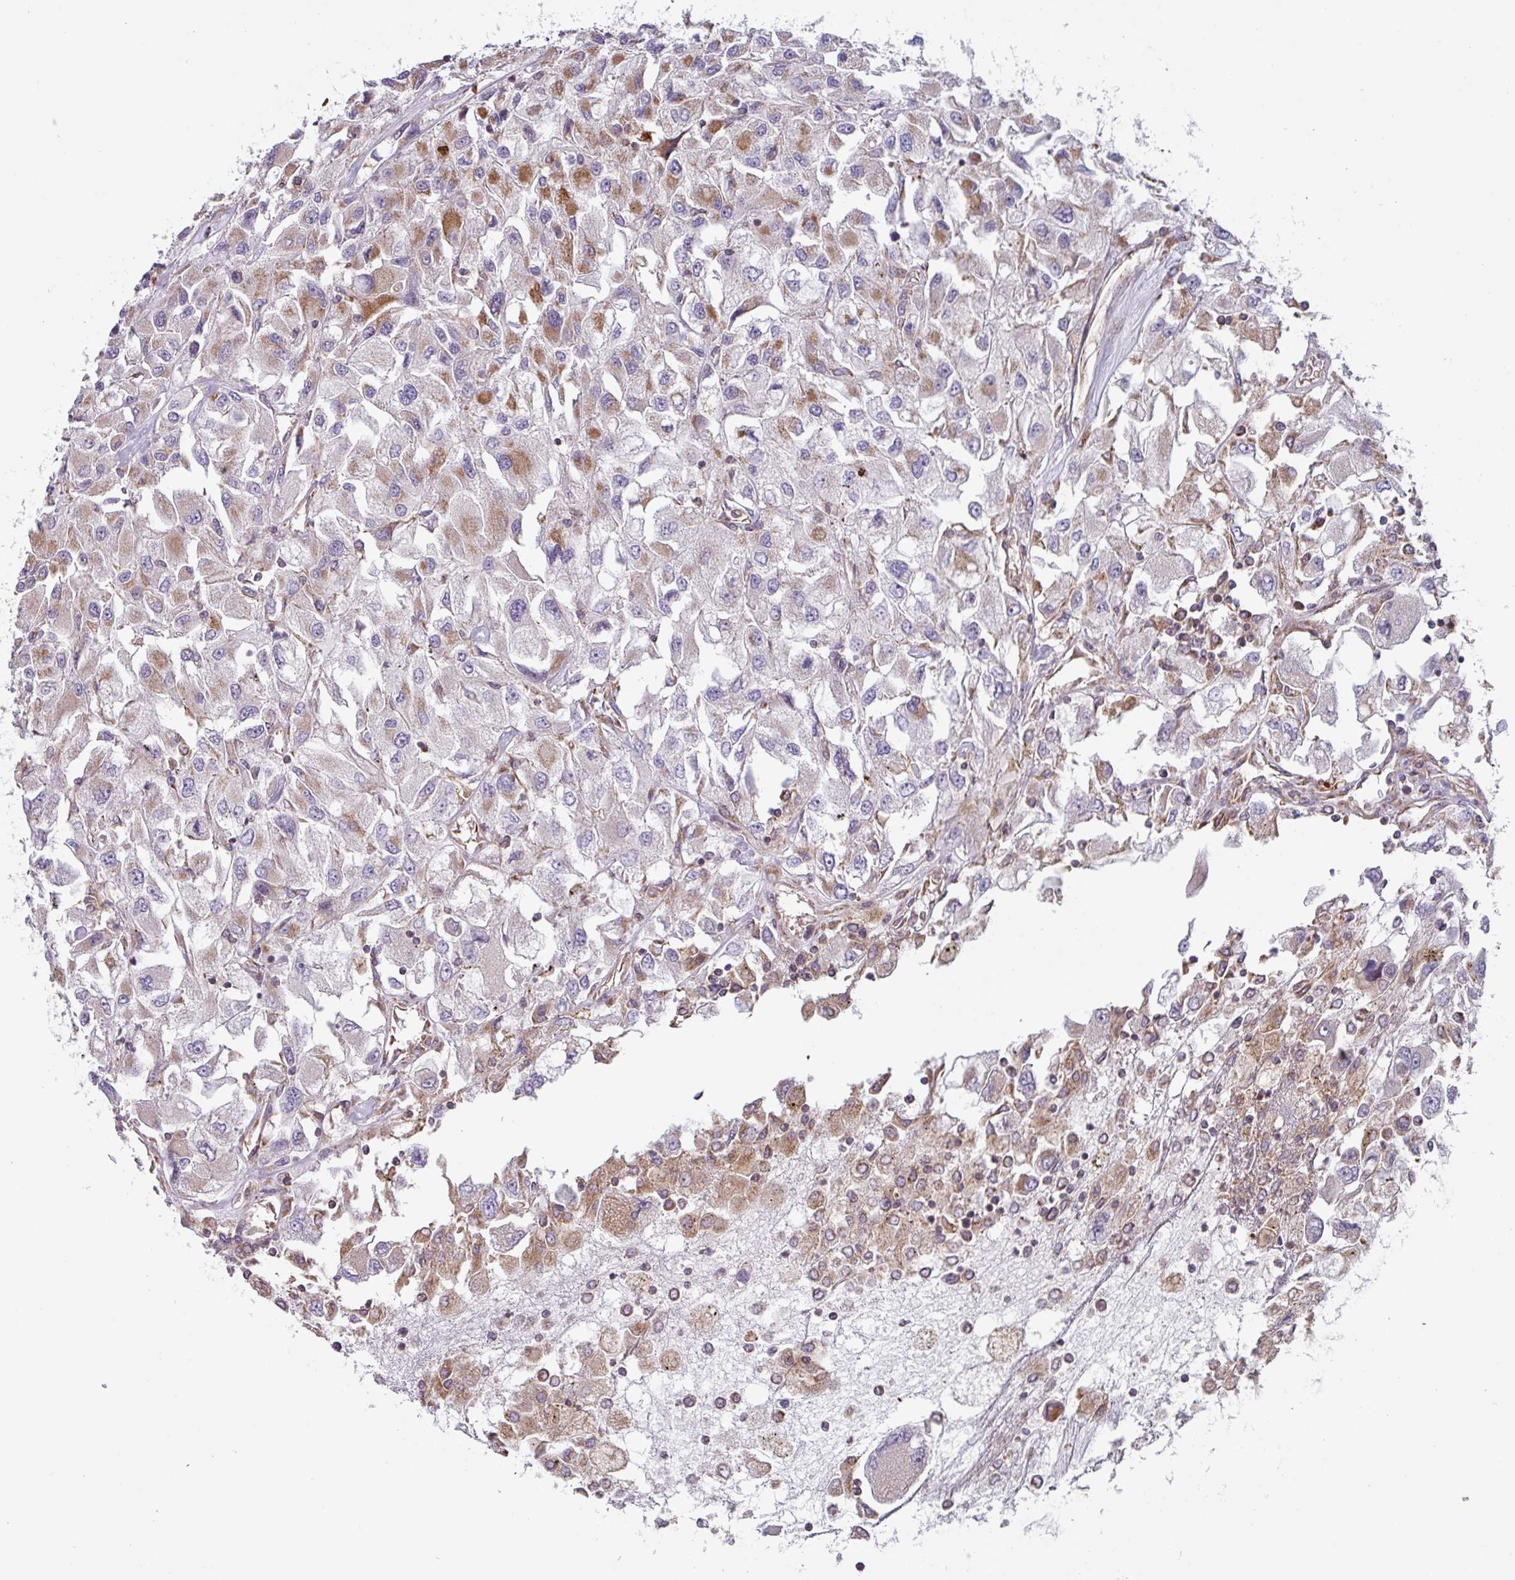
{"staining": {"intensity": "moderate", "quantity": "<25%", "location": "cytoplasmic/membranous"}, "tissue": "renal cancer", "cell_type": "Tumor cells", "image_type": "cancer", "snomed": [{"axis": "morphology", "description": "Adenocarcinoma, NOS"}, {"axis": "topography", "description": "Kidney"}], "caption": "Renal cancer stained for a protein displays moderate cytoplasmic/membranous positivity in tumor cells.", "gene": "PLEKHD1", "patient": {"sex": "female", "age": 52}}